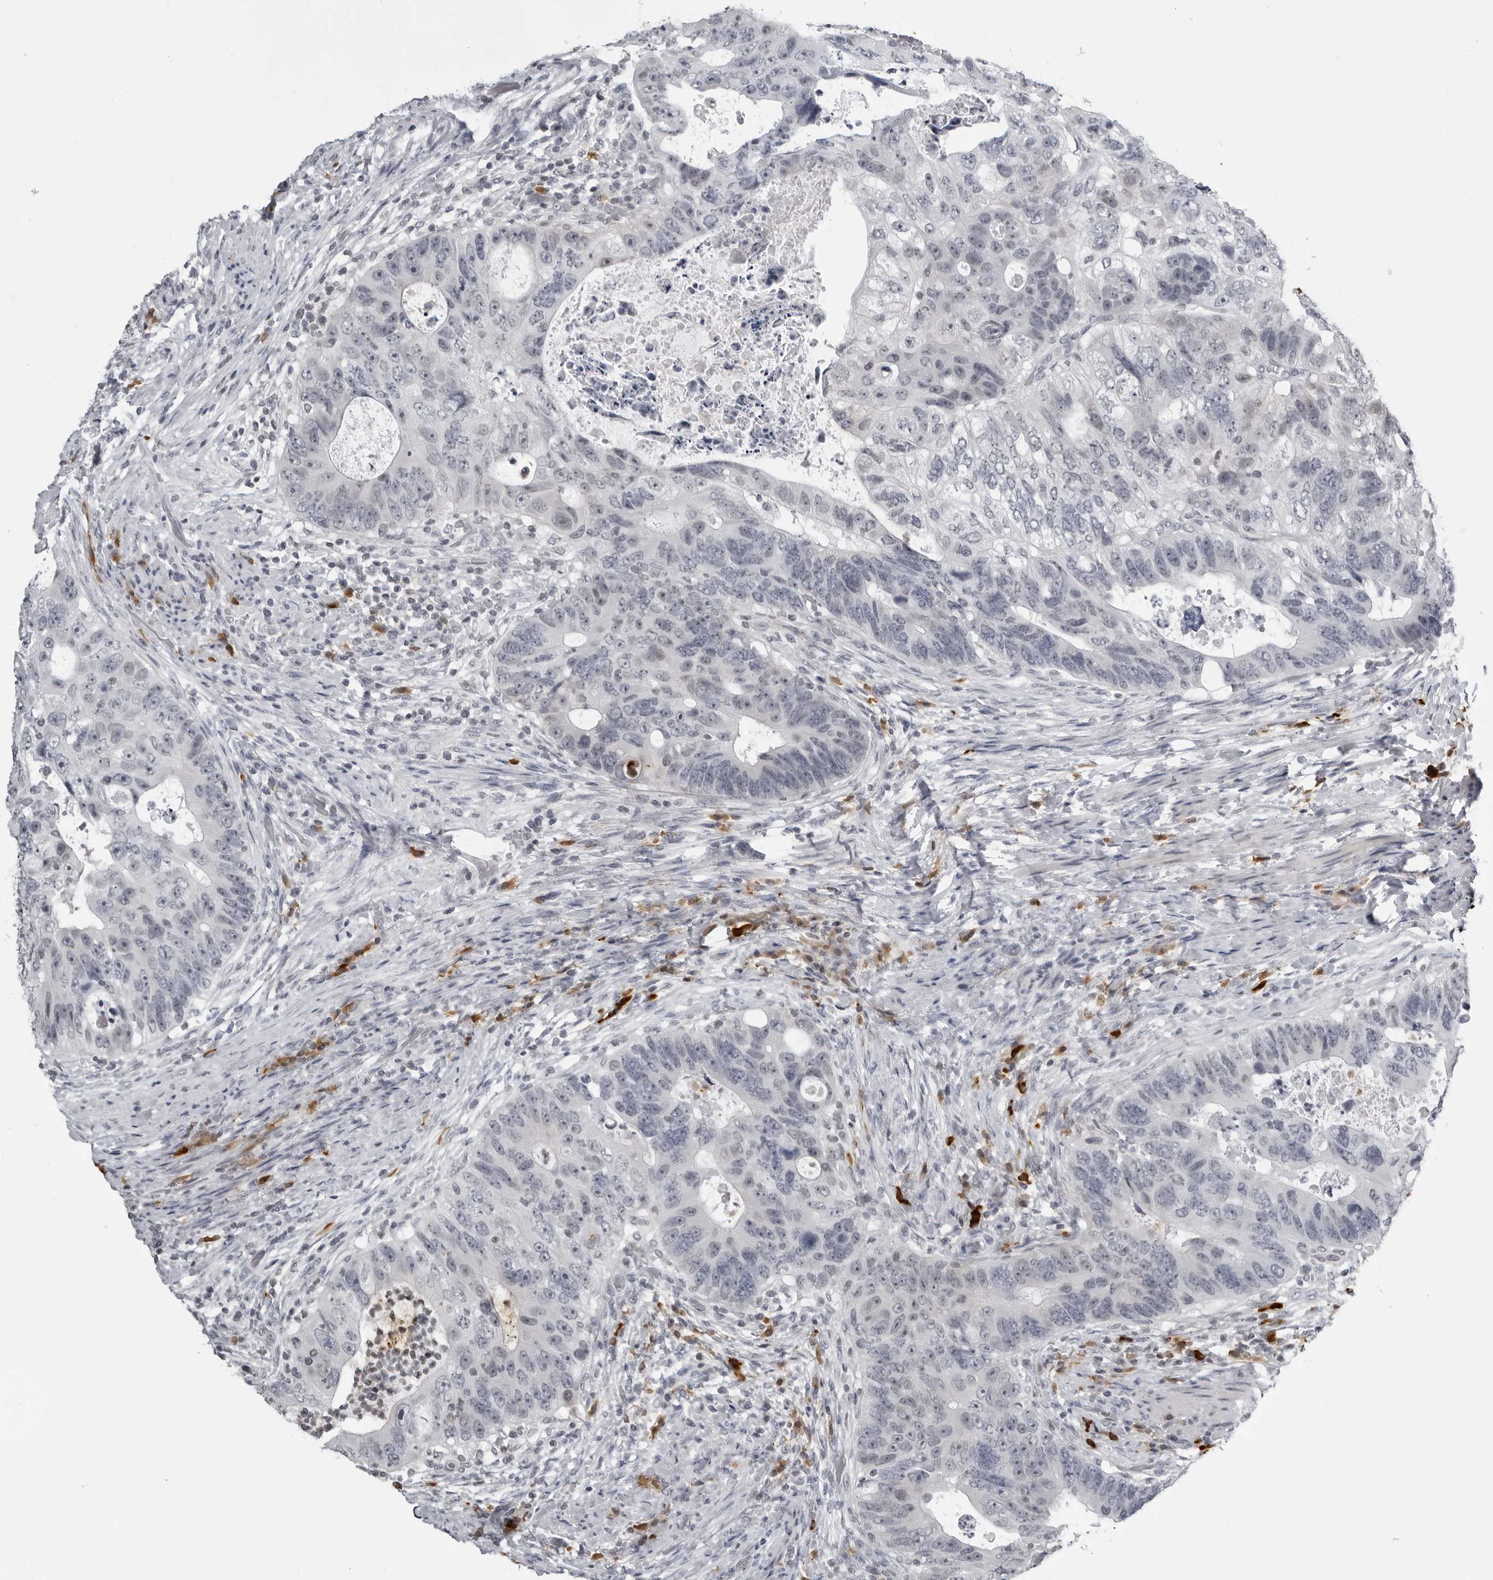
{"staining": {"intensity": "negative", "quantity": "none", "location": "none"}, "tissue": "colorectal cancer", "cell_type": "Tumor cells", "image_type": "cancer", "snomed": [{"axis": "morphology", "description": "Adenocarcinoma, NOS"}, {"axis": "topography", "description": "Rectum"}], "caption": "Histopathology image shows no protein expression in tumor cells of colorectal cancer tissue.", "gene": "RTCA", "patient": {"sex": "male", "age": 59}}